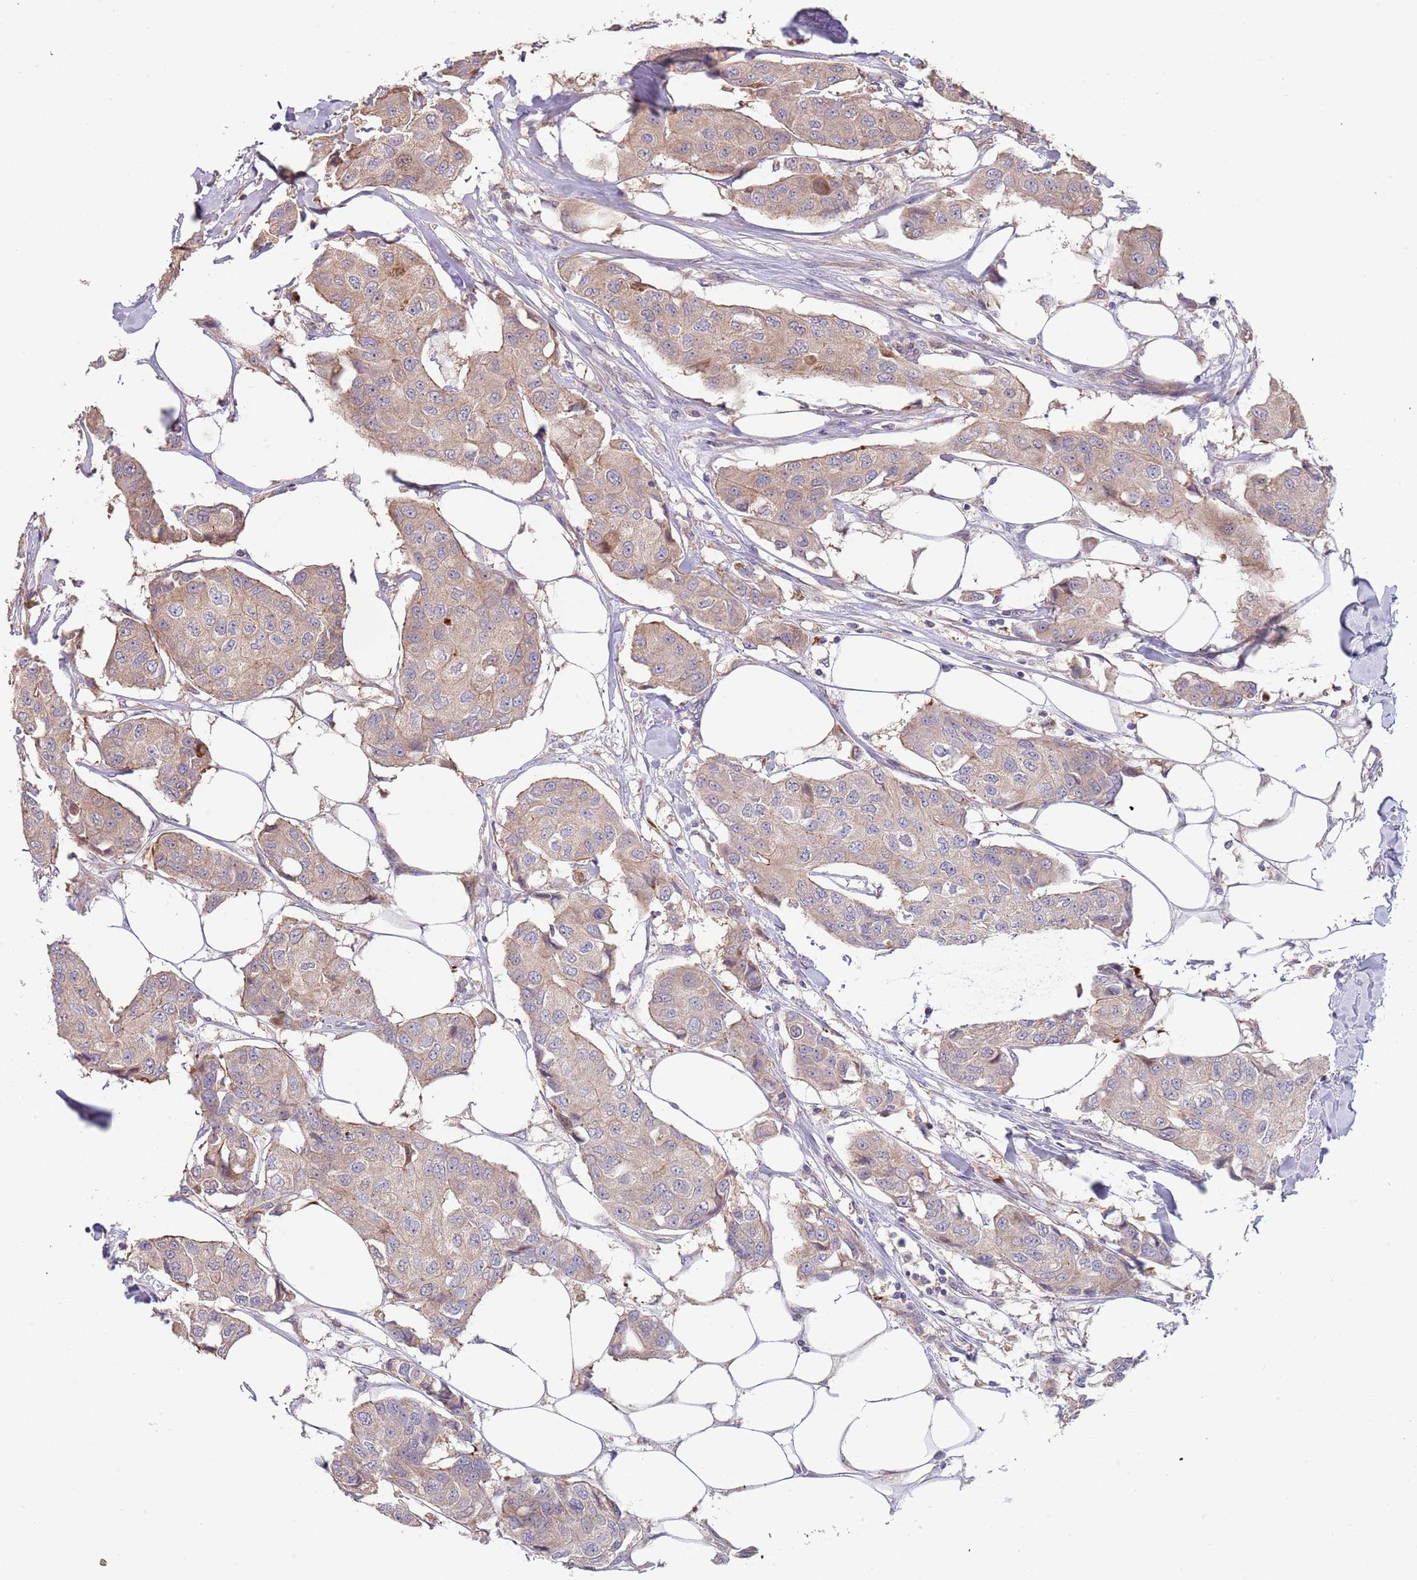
{"staining": {"intensity": "weak", "quantity": ">75%", "location": "cytoplasmic/membranous"}, "tissue": "breast cancer", "cell_type": "Tumor cells", "image_type": "cancer", "snomed": [{"axis": "morphology", "description": "Duct carcinoma"}, {"axis": "topography", "description": "Breast"}], "caption": "Immunohistochemistry (IHC) image of human breast cancer (intraductal carcinoma) stained for a protein (brown), which exhibits low levels of weak cytoplasmic/membranous positivity in about >75% of tumor cells.", "gene": "ABCC10", "patient": {"sex": "female", "age": 80}}